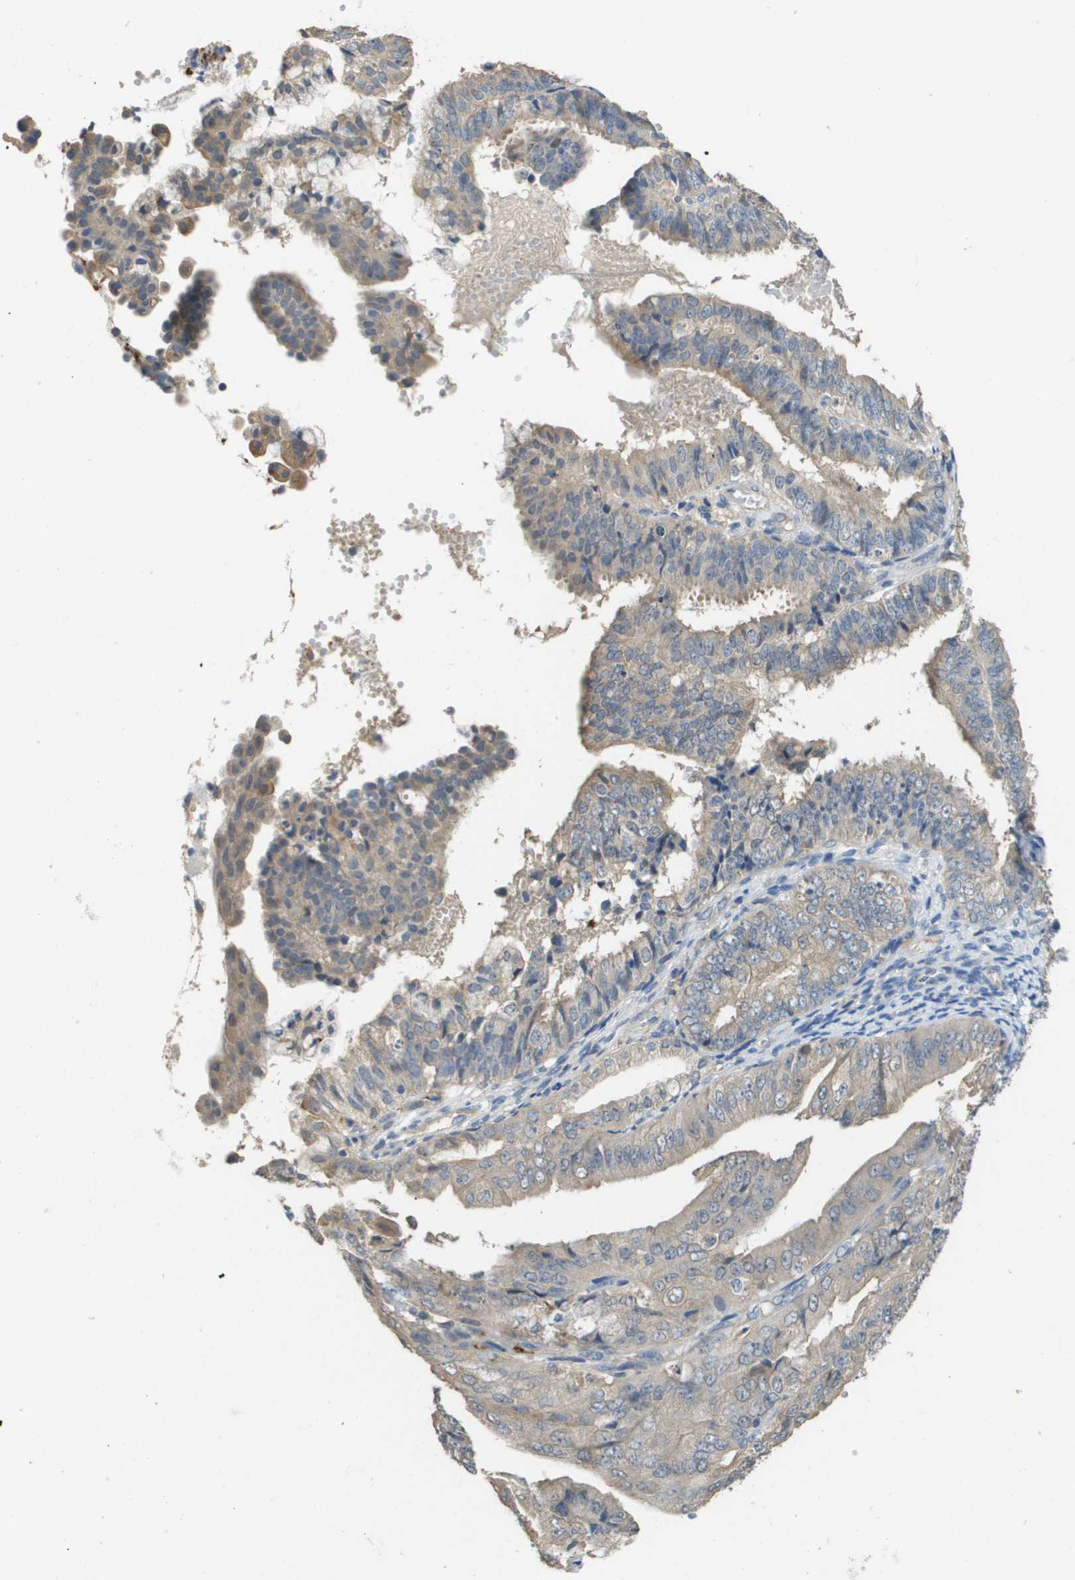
{"staining": {"intensity": "weak", "quantity": "<25%", "location": "cytoplasmic/membranous"}, "tissue": "endometrial cancer", "cell_type": "Tumor cells", "image_type": "cancer", "snomed": [{"axis": "morphology", "description": "Adenocarcinoma, NOS"}, {"axis": "topography", "description": "Endometrium"}], "caption": "High power microscopy micrograph of an IHC photomicrograph of endometrial cancer (adenocarcinoma), revealing no significant staining in tumor cells.", "gene": "RAB27B", "patient": {"sex": "female", "age": 63}}